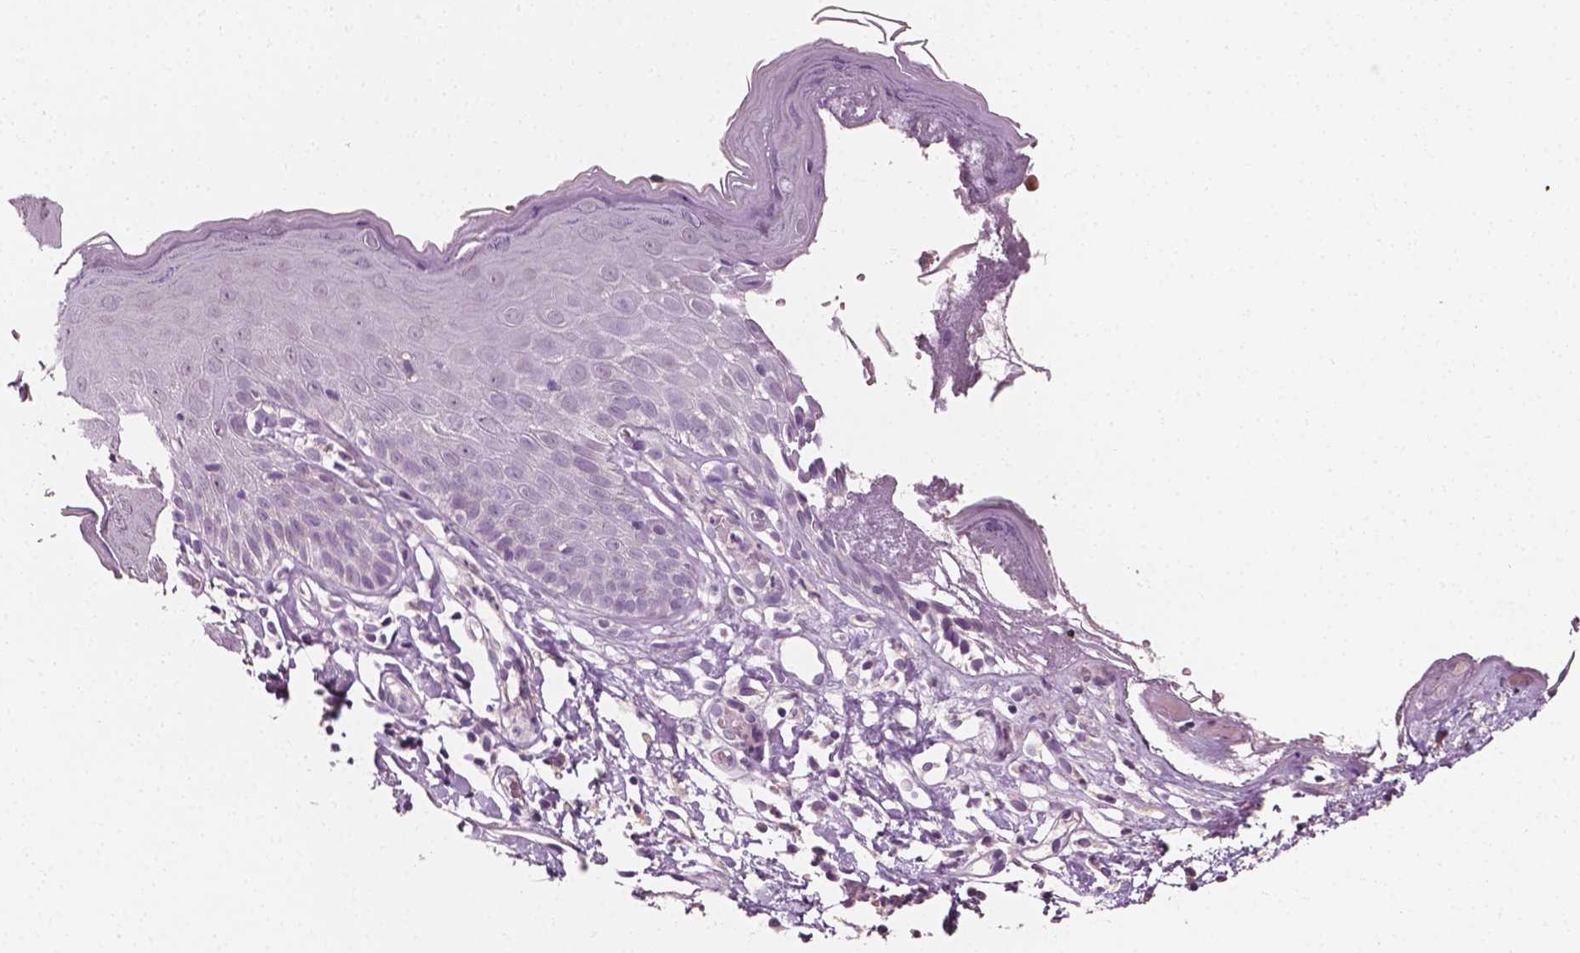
{"staining": {"intensity": "negative", "quantity": "none", "location": "none"}, "tissue": "skin", "cell_type": "Epidermal cells", "image_type": "normal", "snomed": [{"axis": "morphology", "description": "Normal tissue, NOS"}, {"axis": "topography", "description": "Vulva"}], "caption": "Benign skin was stained to show a protein in brown. There is no significant expression in epidermal cells. Brightfield microscopy of immunohistochemistry stained with DAB (3,3'-diaminobenzidine) (brown) and hematoxylin (blue), captured at high magnification.", "gene": "PLA2R1", "patient": {"sex": "female", "age": 68}}